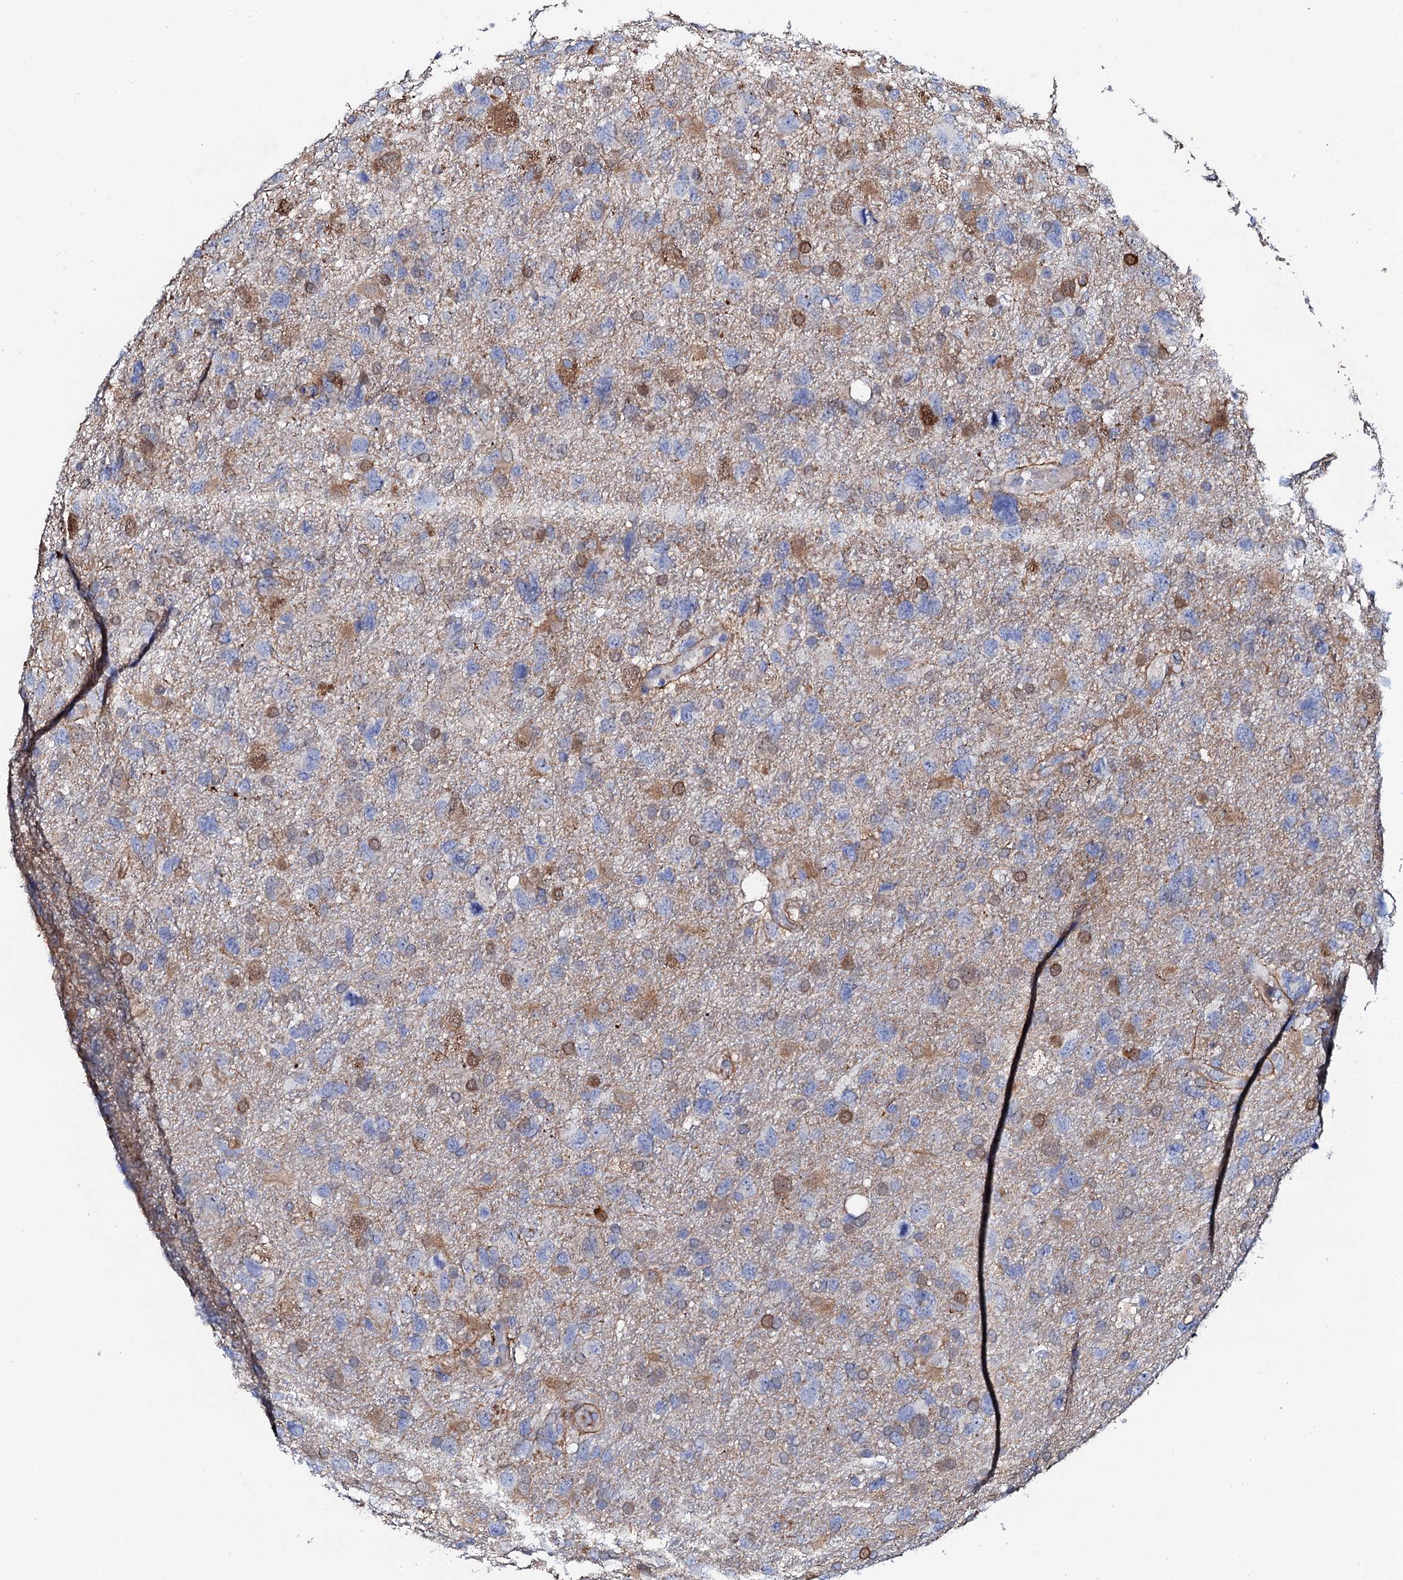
{"staining": {"intensity": "moderate", "quantity": "25%-75%", "location": "cytoplasmic/membranous"}, "tissue": "glioma", "cell_type": "Tumor cells", "image_type": "cancer", "snomed": [{"axis": "morphology", "description": "Glioma, malignant, High grade"}, {"axis": "topography", "description": "Brain"}], "caption": "Malignant glioma (high-grade) was stained to show a protein in brown. There is medium levels of moderate cytoplasmic/membranous expression in approximately 25%-75% of tumor cells.", "gene": "KLHL32", "patient": {"sex": "male", "age": 61}}